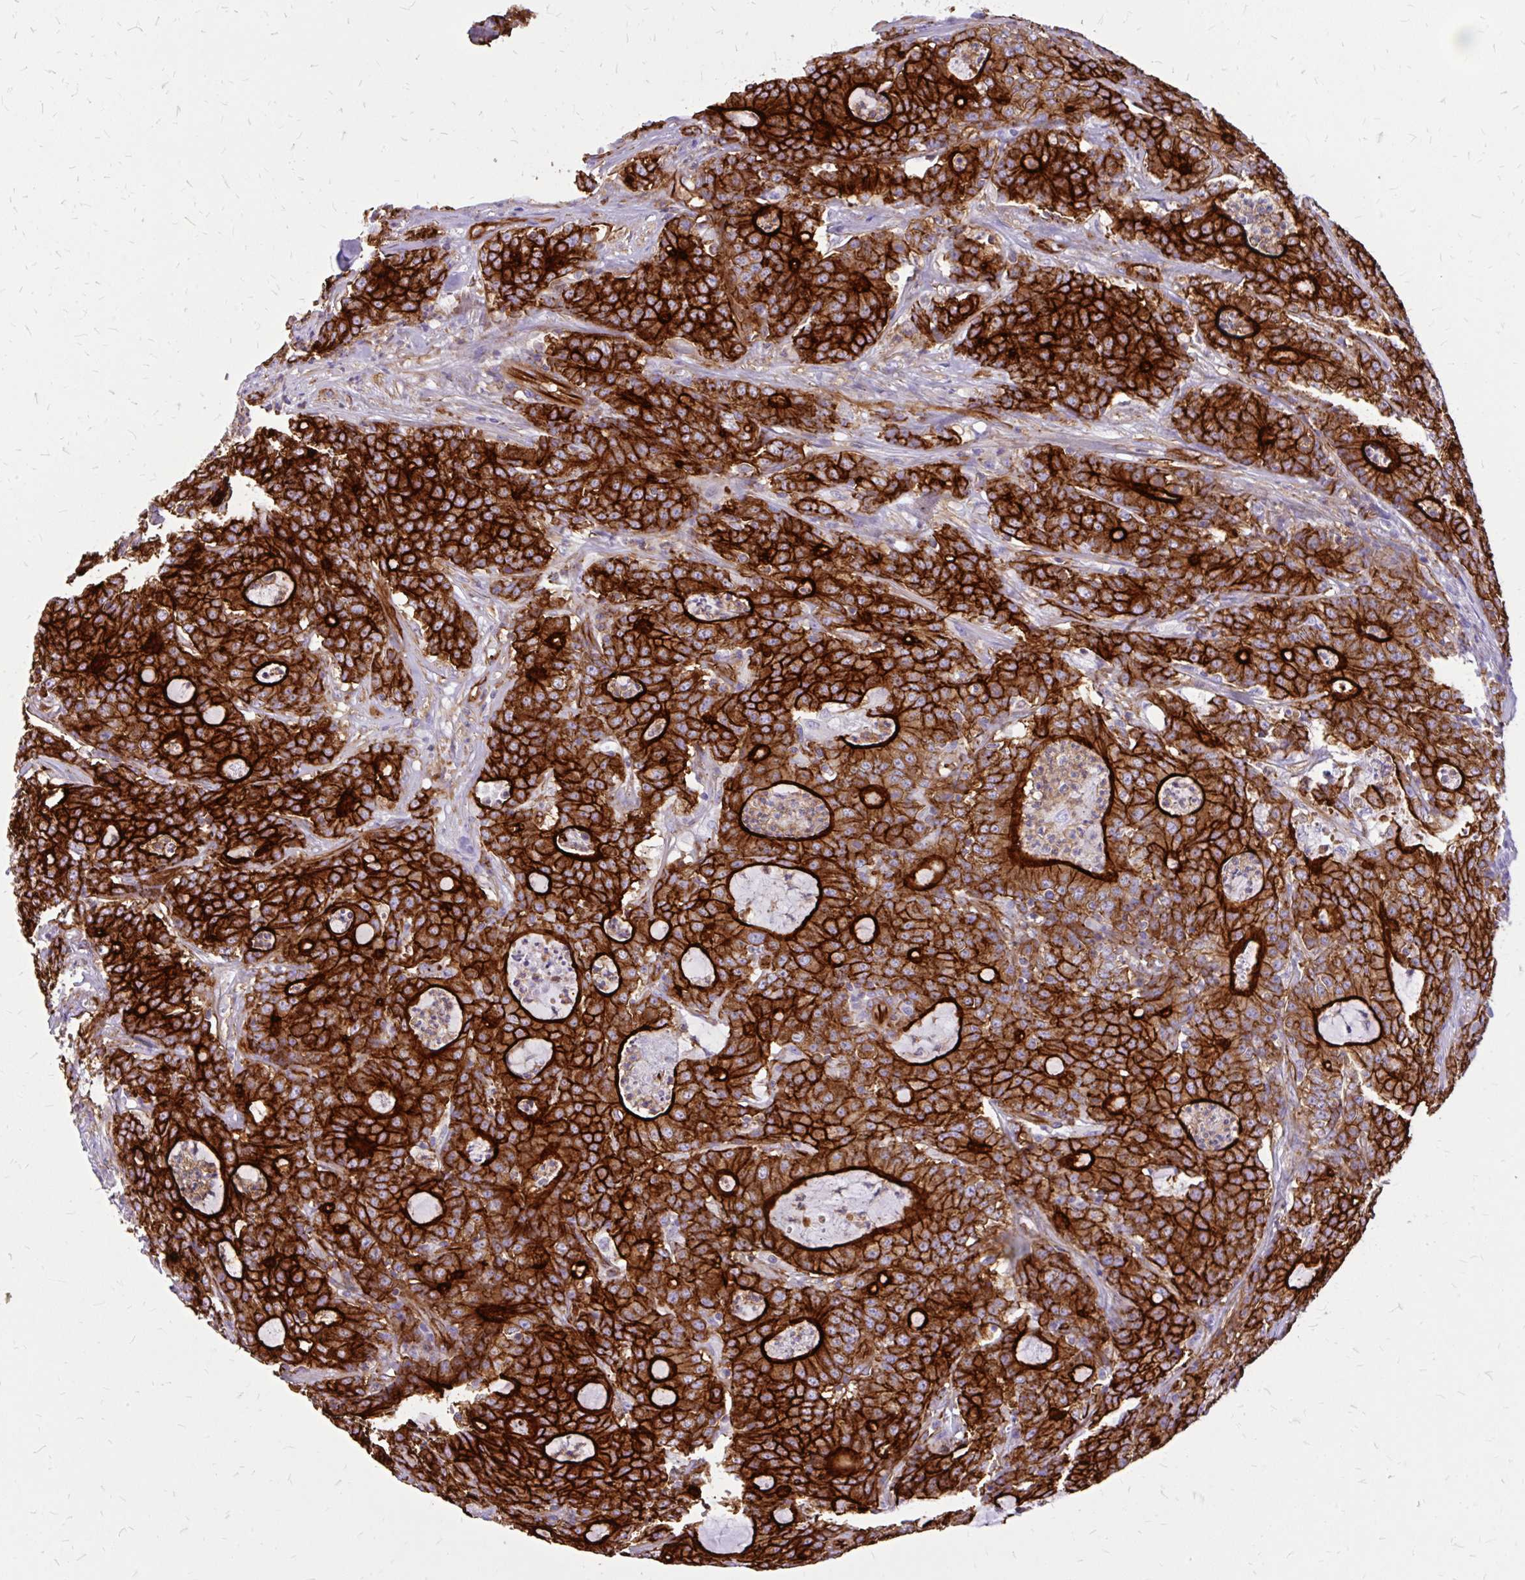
{"staining": {"intensity": "strong", "quantity": ">75%", "location": "cytoplasmic/membranous"}, "tissue": "colorectal cancer", "cell_type": "Tumor cells", "image_type": "cancer", "snomed": [{"axis": "morphology", "description": "Adenocarcinoma, NOS"}, {"axis": "topography", "description": "Colon"}], "caption": "Colorectal cancer tissue reveals strong cytoplasmic/membranous staining in approximately >75% of tumor cells", "gene": "MAP1LC3B", "patient": {"sex": "male", "age": 83}}